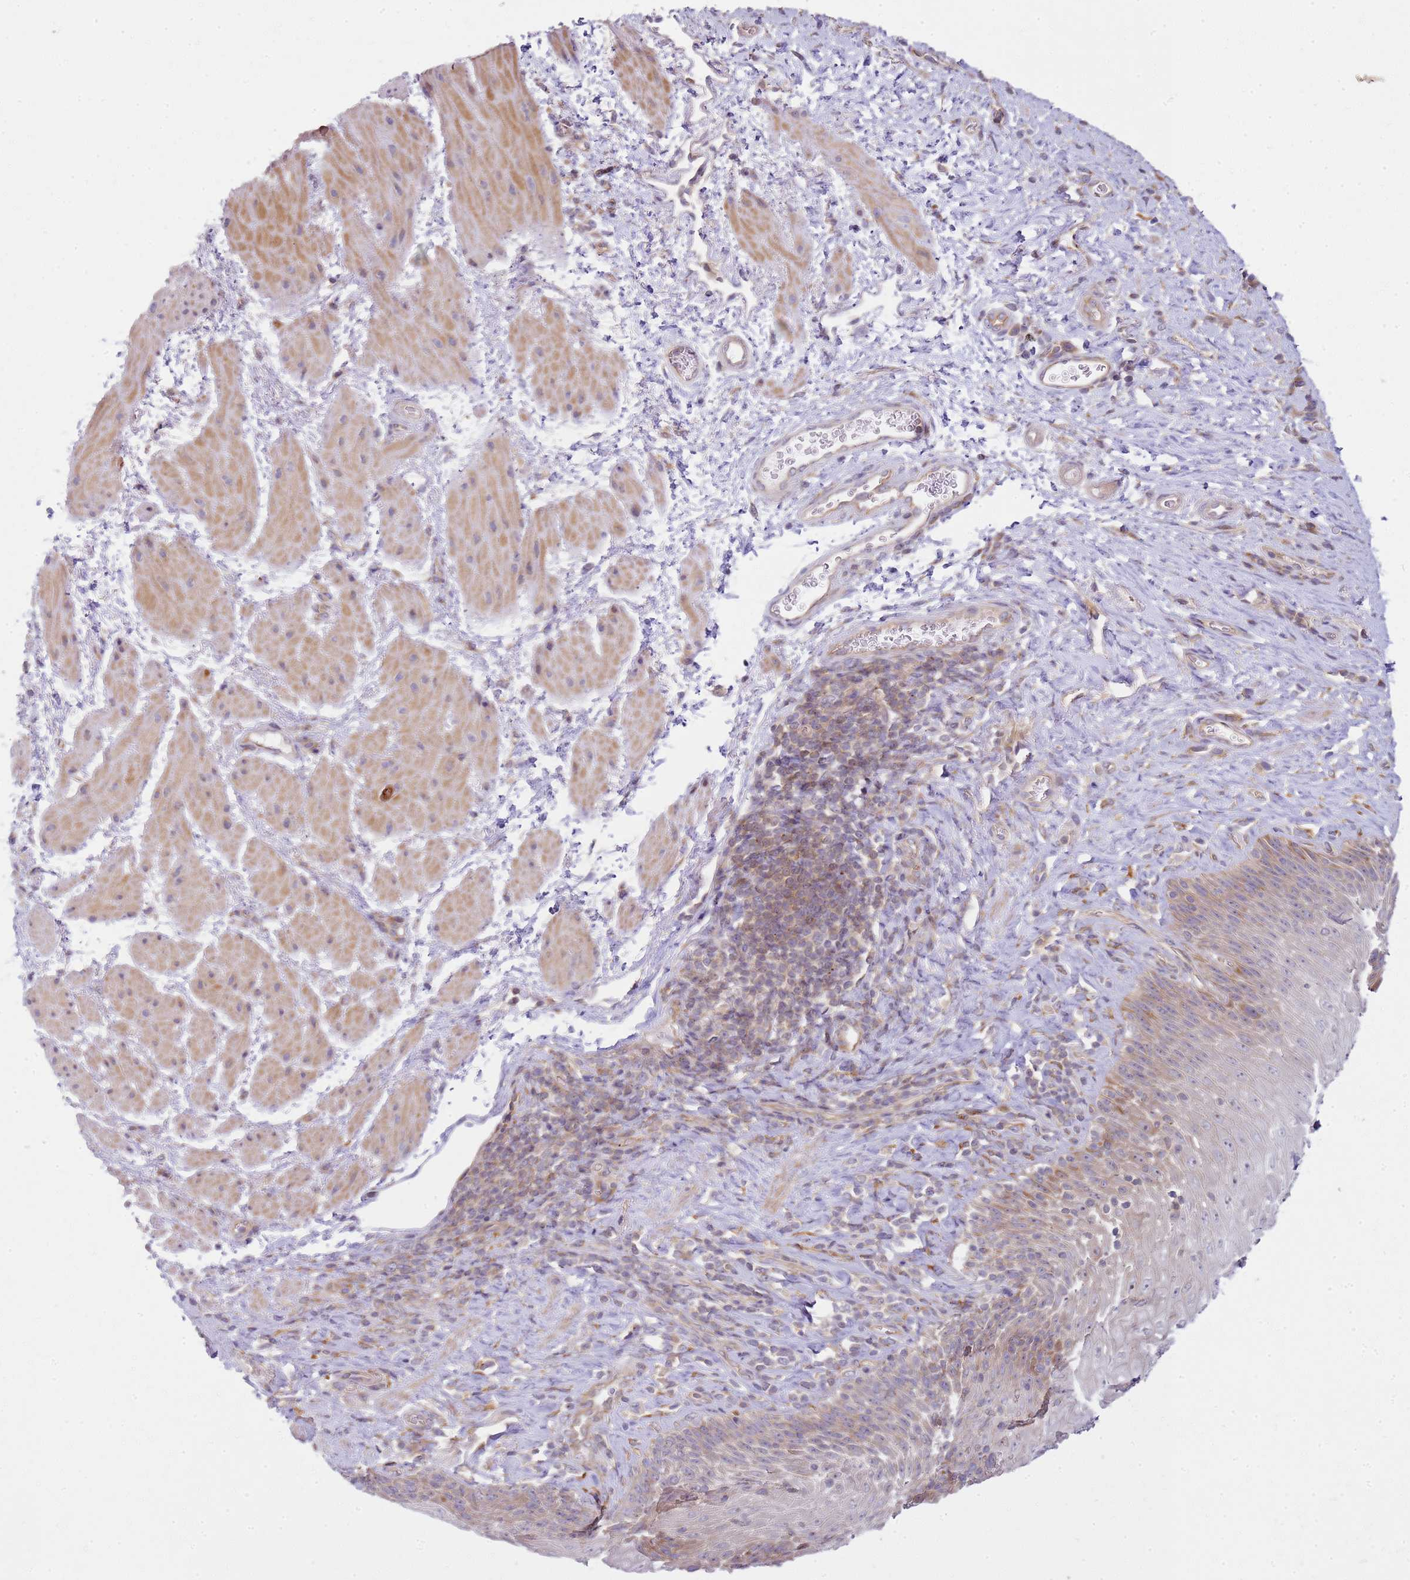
{"staining": {"intensity": "weak", "quantity": "25%-75%", "location": "cytoplasmic/membranous"}, "tissue": "esophagus", "cell_type": "Squamous epithelial cells", "image_type": "normal", "snomed": [{"axis": "morphology", "description": "Normal tissue, NOS"}, {"axis": "topography", "description": "Esophagus"}], "caption": "Immunohistochemical staining of unremarkable human esophagus reveals 25%-75% levels of weak cytoplasmic/membranous protein positivity in approximately 25%-75% of squamous epithelial cells. (Stains: DAB in brown, nuclei in blue, Microscopy: brightfield microscopy at high magnification).", "gene": "GRAP", "patient": {"sex": "female", "age": 61}}